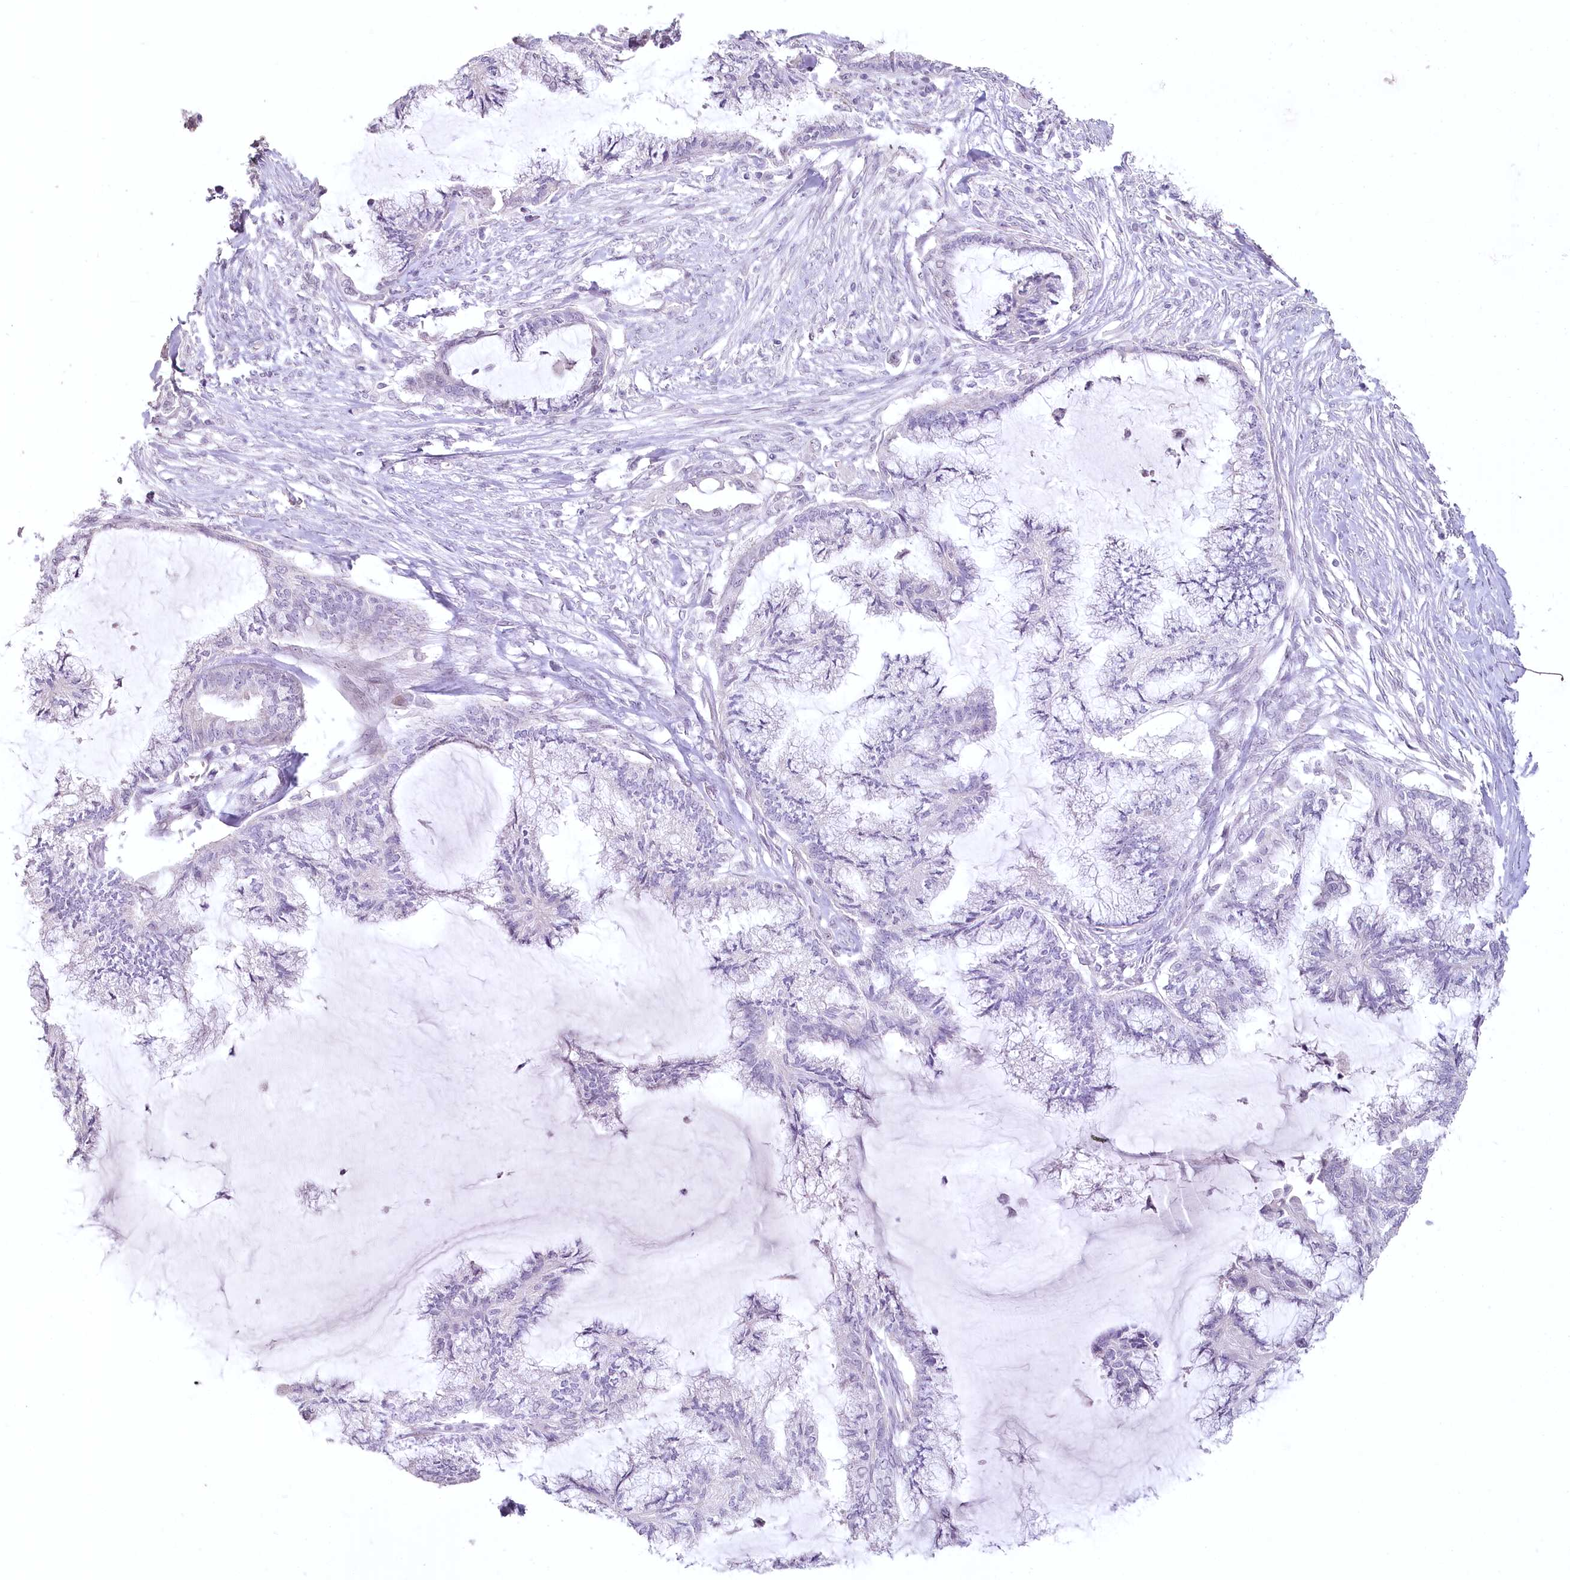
{"staining": {"intensity": "negative", "quantity": "none", "location": "none"}, "tissue": "endometrial cancer", "cell_type": "Tumor cells", "image_type": "cancer", "snomed": [{"axis": "morphology", "description": "Adenocarcinoma, NOS"}, {"axis": "topography", "description": "Endometrium"}], "caption": "Immunohistochemistry image of adenocarcinoma (endometrial) stained for a protein (brown), which reveals no expression in tumor cells. (Brightfield microscopy of DAB IHC at high magnification).", "gene": "USP11", "patient": {"sex": "female", "age": 86}}